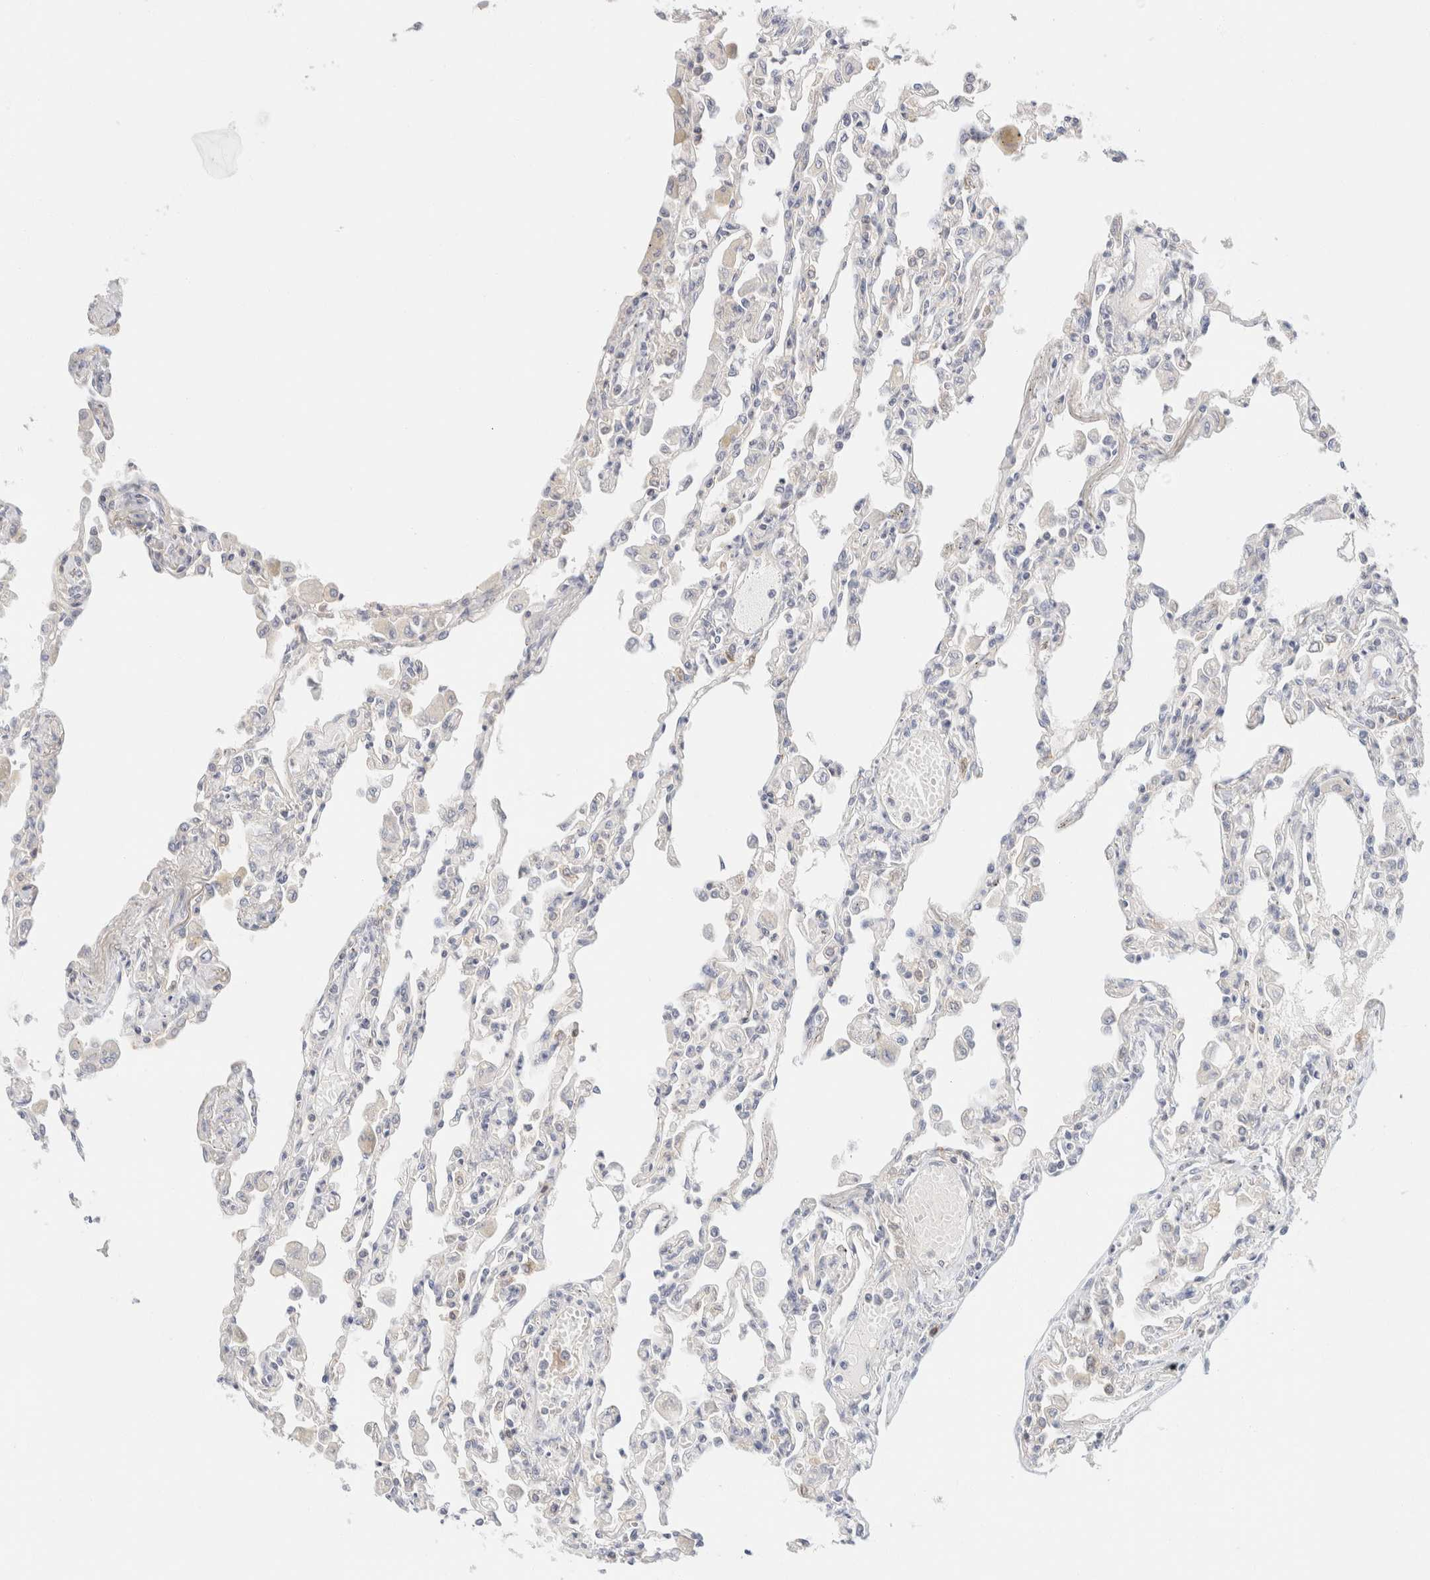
{"staining": {"intensity": "negative", "quantity": "none", "location": "none"}, "tissue": "lung", "cell_type": "Alveolar cells", "image_type": "normal", "snomed": [{"axis": "morphology", "description": "Normal tissue, NOS"}, {"axis": "topography", "description": "Bronchus"}, {"axis": "topography", "description": "Lung"}], "caption": "Lung was stained to show a protein in brown. There is no significant staining in alveolar cells. (DAB (3,3'-diaminobenzidine) immunohistochemistry (IHC) visualized using brightfield microscopy, high magnification).", "gene": "SH3GLB2", "patient": {"sex": "female", "age": 49}}